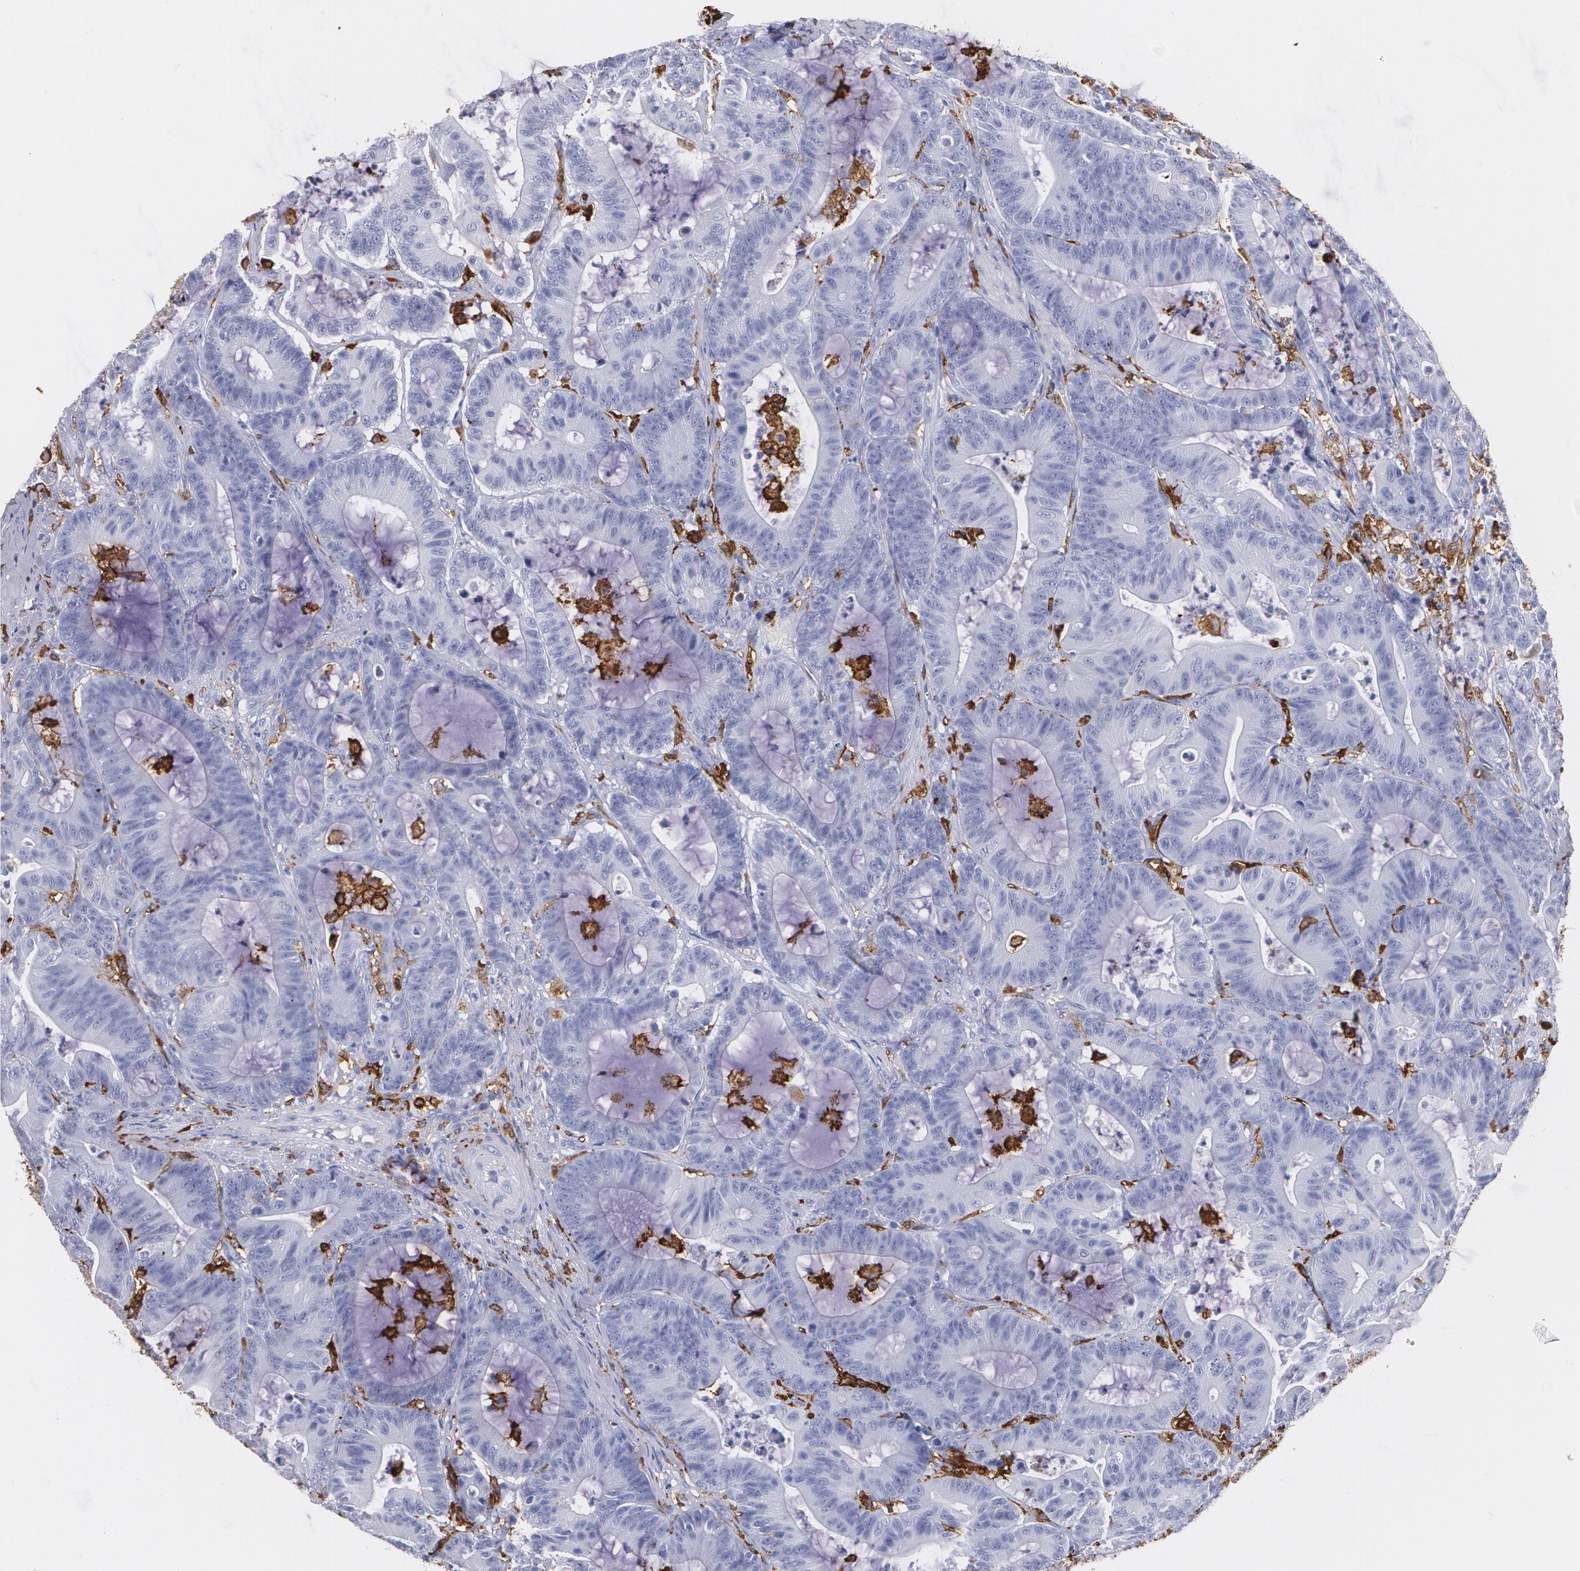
{"staining": {"intensity": "negative", "quantity": "none", "location": "none"}, "tissue": "colorectal cancer", "cell_type": "Tumor cells", "image_type": "cancer", "snomed": [{"axis": "morphology", "description": "Adenocarcinoma, NOS"}, {"axis": "topography", "description": "Colon"}], "caption": "DAB (3,3'-diaminobenzidine) immunohistochemical staining of colorectal cancer demonstrates no significant staining in tumor cells.", "gene": "HLA-DRA", "patient": {"sex": "female", "age": 84}}